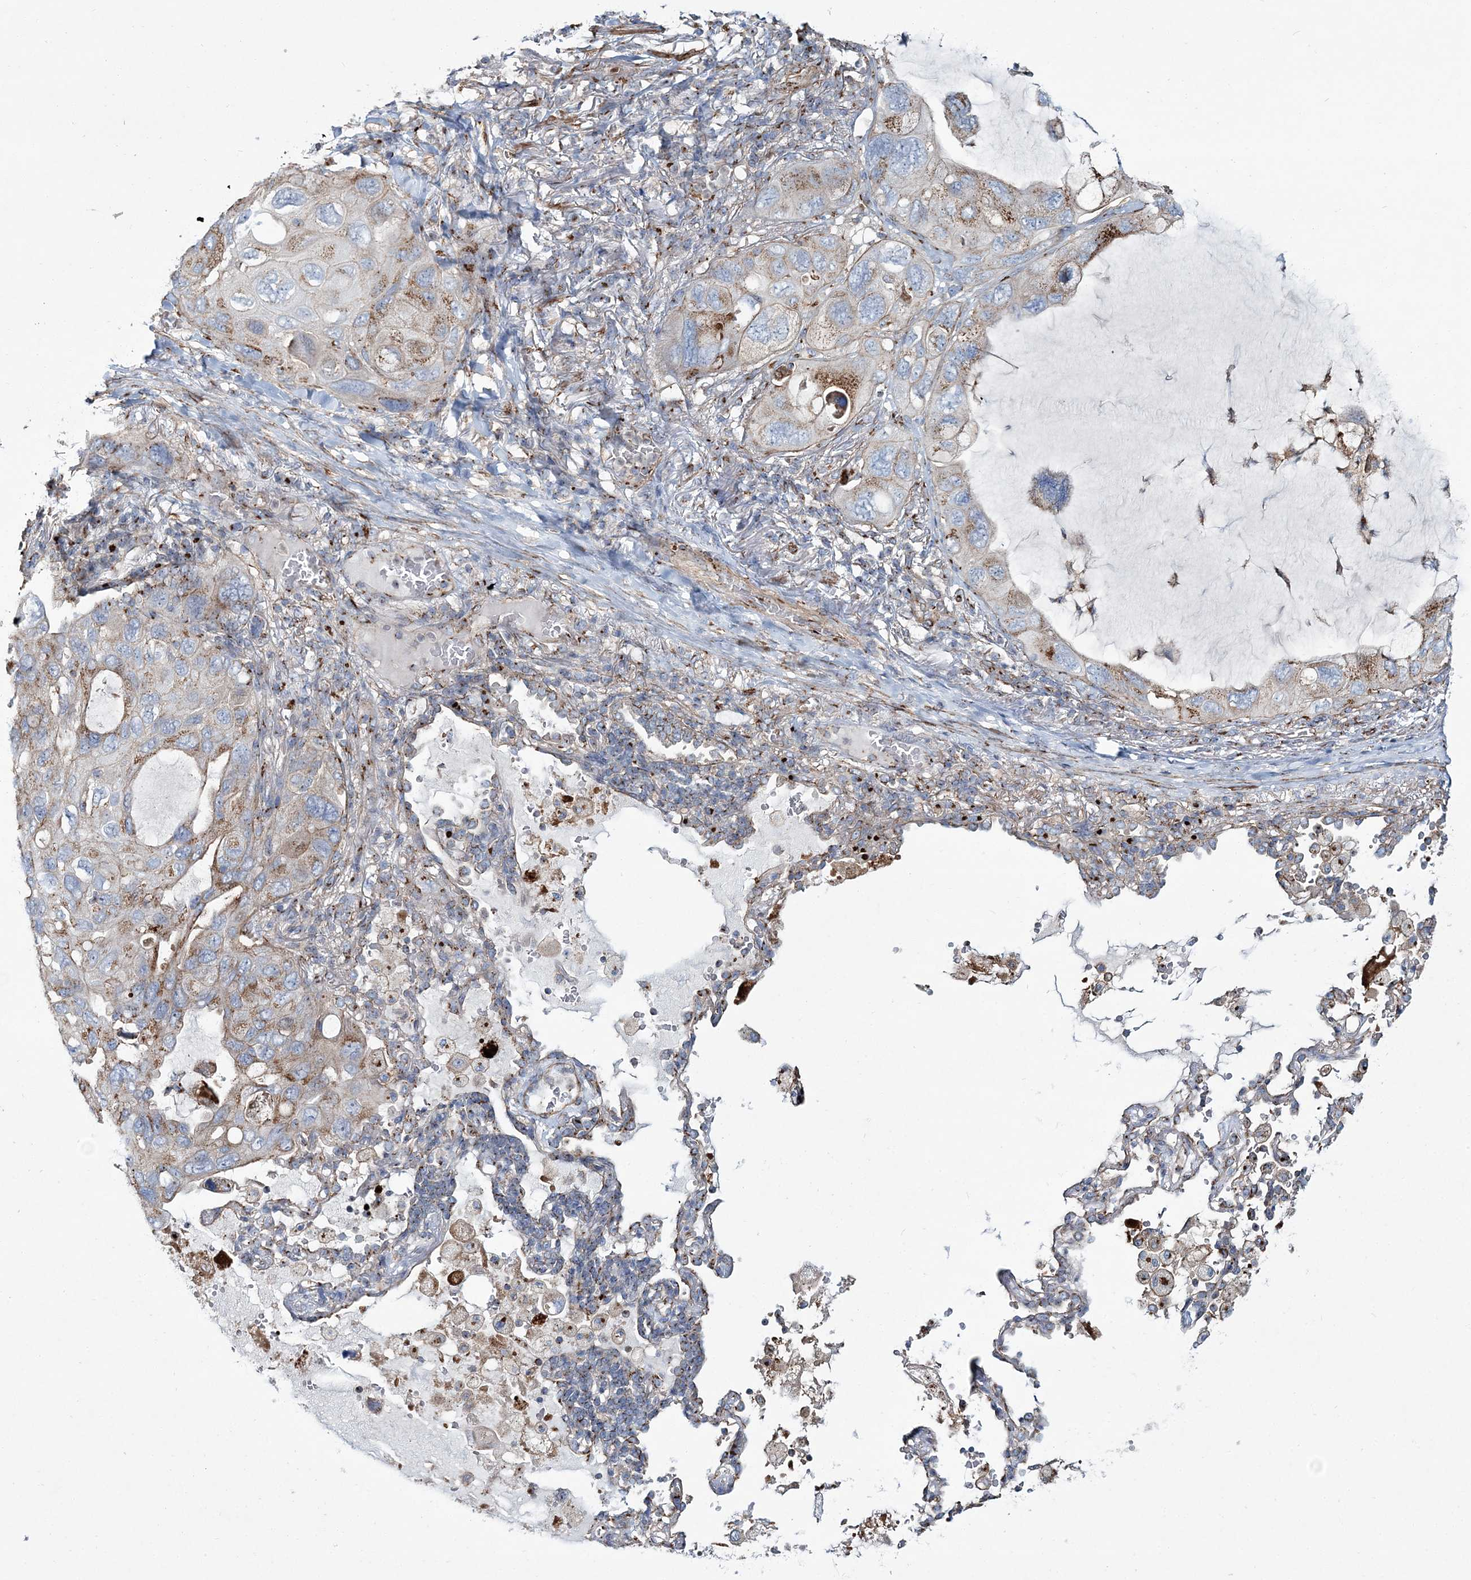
{"staining": {"intensity": "moderate", "quantity": ">75%", "location": "cytoplasmic/membranous"}, "tissue": "lung cancer", "cell_type": "Tumor cells", "image_type": "cancer", "snomed": [{"axis": "morphology", "description": "Squamous cell carcinoma, NOS"}, {"axis": "topography", "description": "Lung"}], "caption": "Tumor cells display medium levels of moderate cytoplasmic/membranous positivity in about >75% of cells in human lung cancer.", "gene": "MAN1A2", "patient": {"sex": "female", "age": 73}}